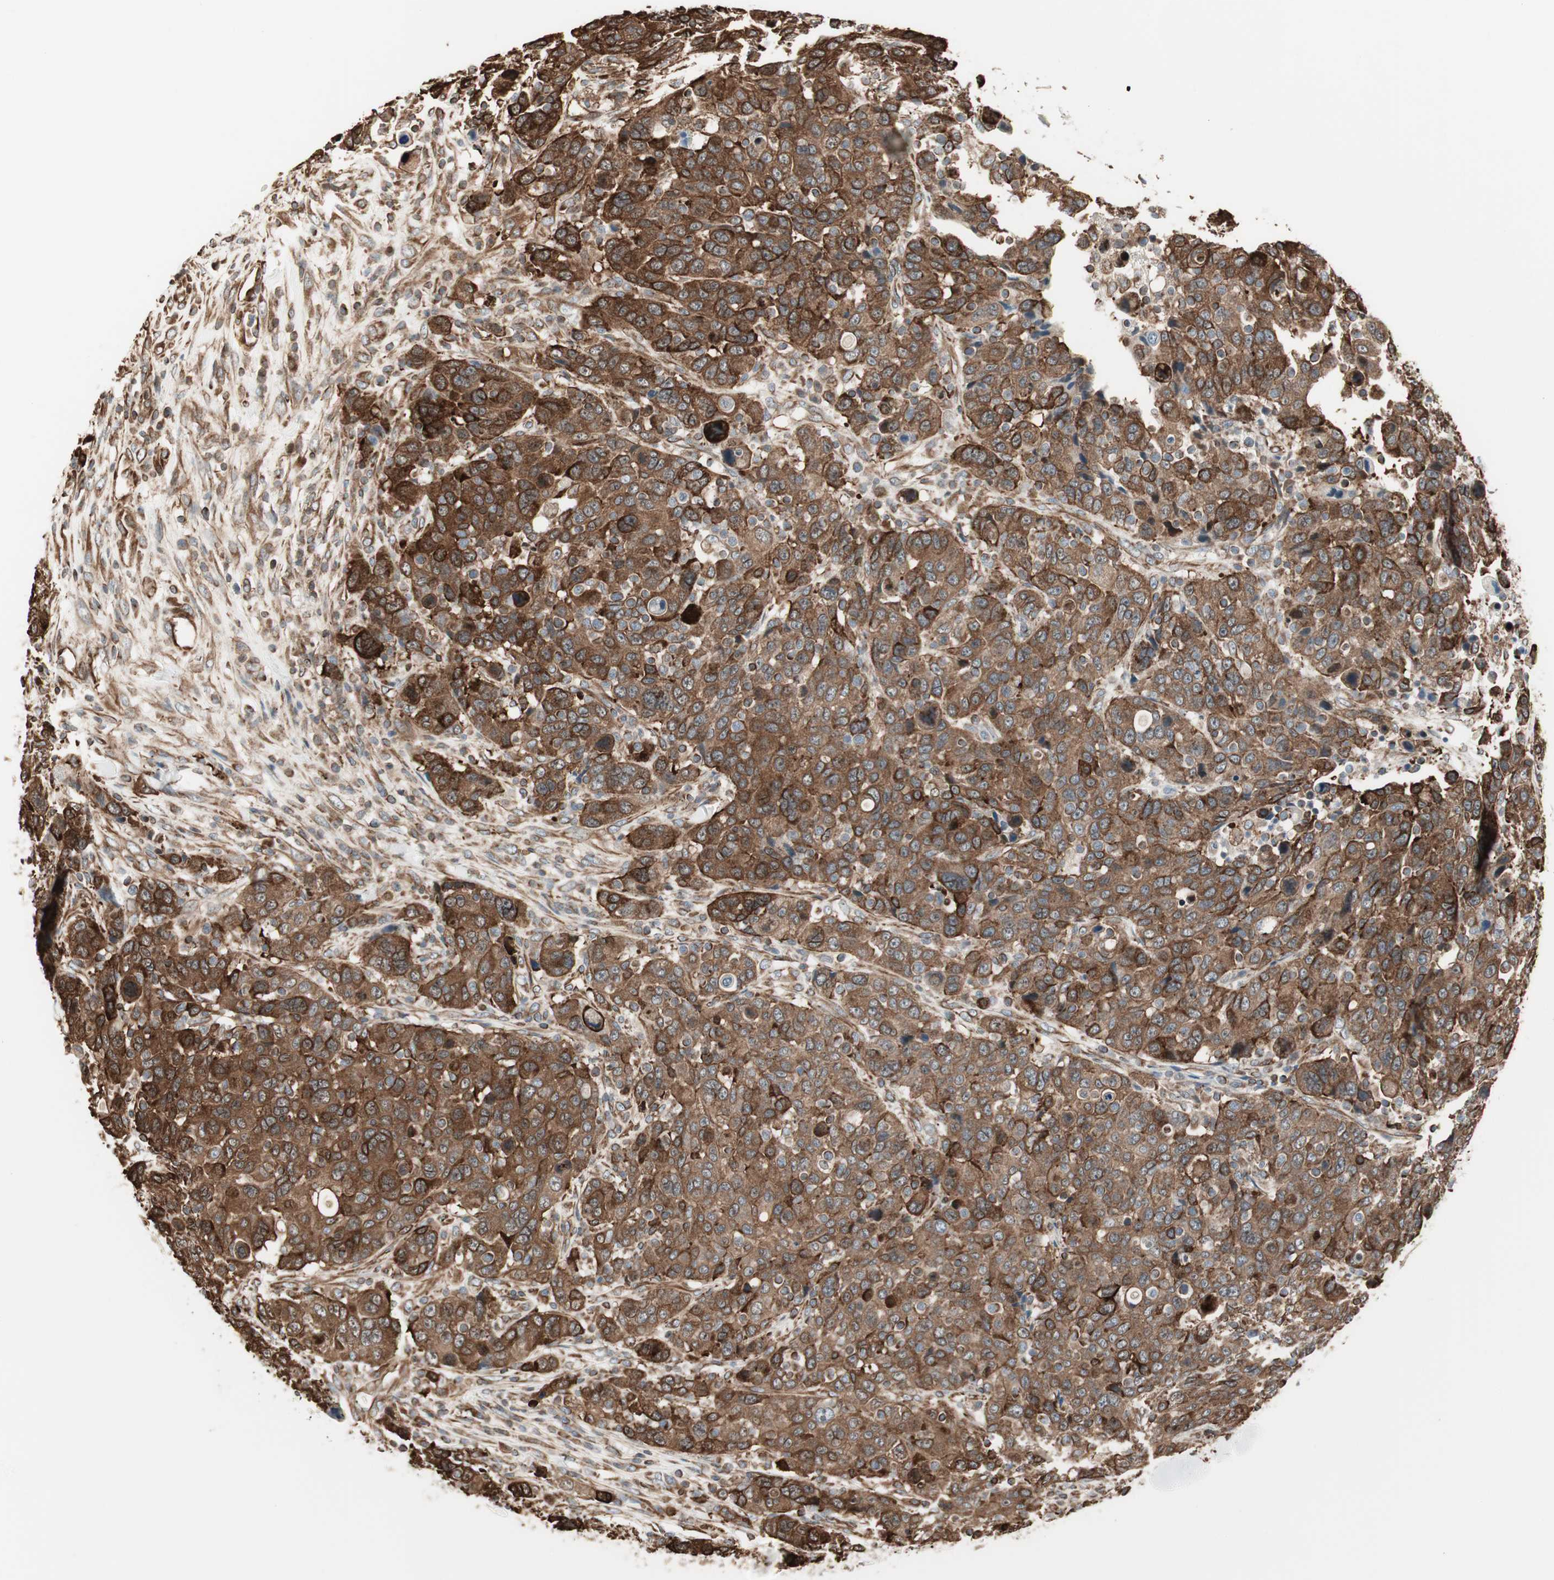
{"staining": {"intensity": "weak", "quantity": ">75%", "location": "cytoplasmic/membranous"}, "tissue": "breast cancer", "cell_type": "Tumor cells", "image_type": "cancer", "snomed": [{"axis": "morphology", "description": "Duct carcinoma"}, {"axis": "topography", "description": "Breast"}], "caption": "This photomicrograph shows breast intraductal carcinoma stained with immunohistochemistry (IHC) to label a protein in brown. The cytoplasmic/membranous of tumor cells show weak positivity for the protein. Nuclei are counter-stained blue.", "gene": "MAD2L2", "patient": {"sex": "female", "age": 37}}